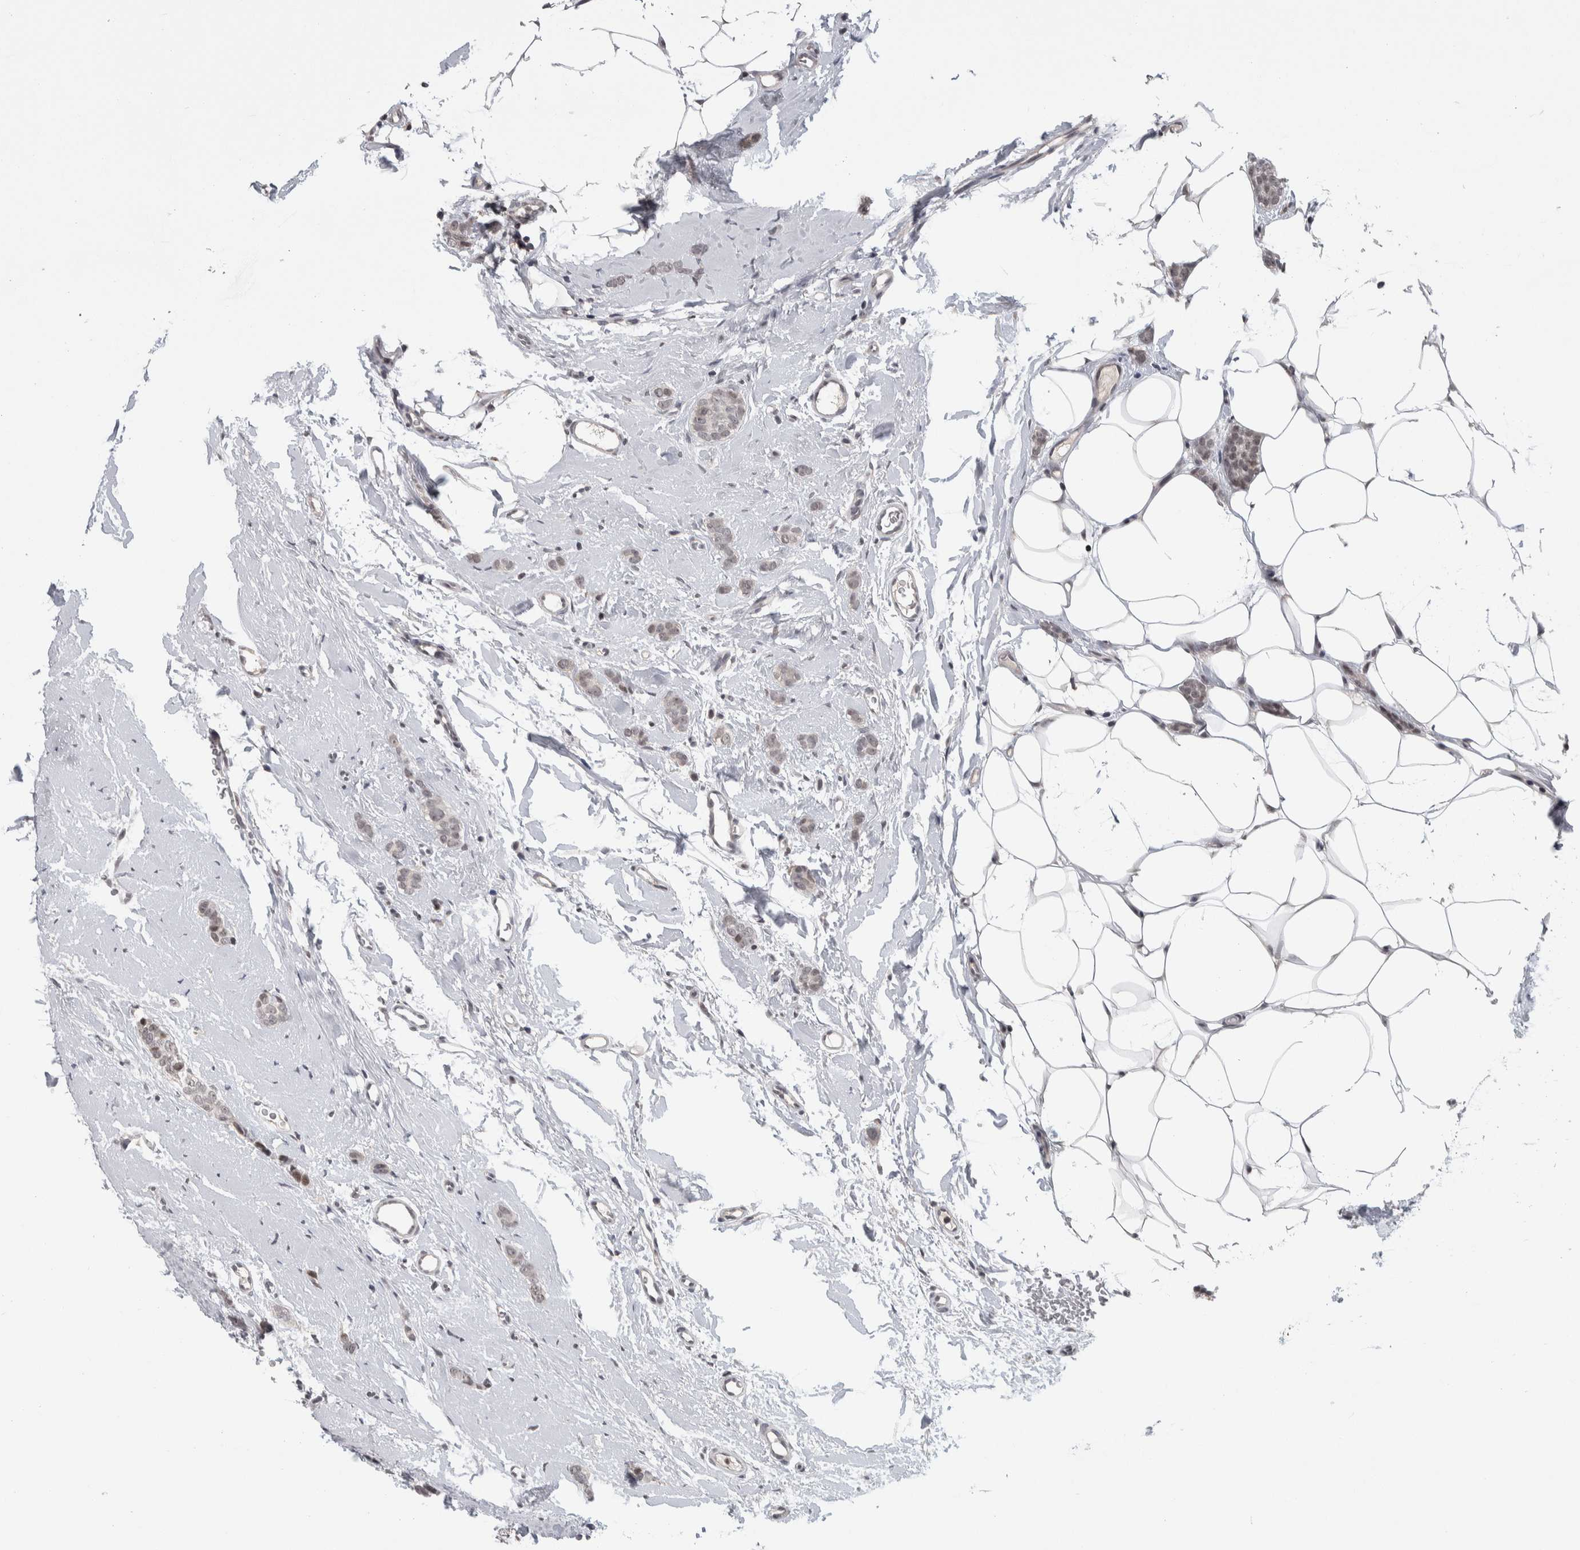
{"staining": {"intensity": "negative", "quantity": "none", "location": "none"}, "tissue": "breast cancer", "cell_type": "Tumor cells", "image_type": "cancer", "snomed": [{"axis": "morphology", "description": "Lobular carcinoma"}, {"axis": "topography", "description": "Skin"}, {"axis": "topography", "description": "Breast"}], "caption": "Tumor cells are negative for protein expression in human breast lobular carcinoma.", "gene": "ZSCAN21", "patient": {"sex": "female", "age": 46}}